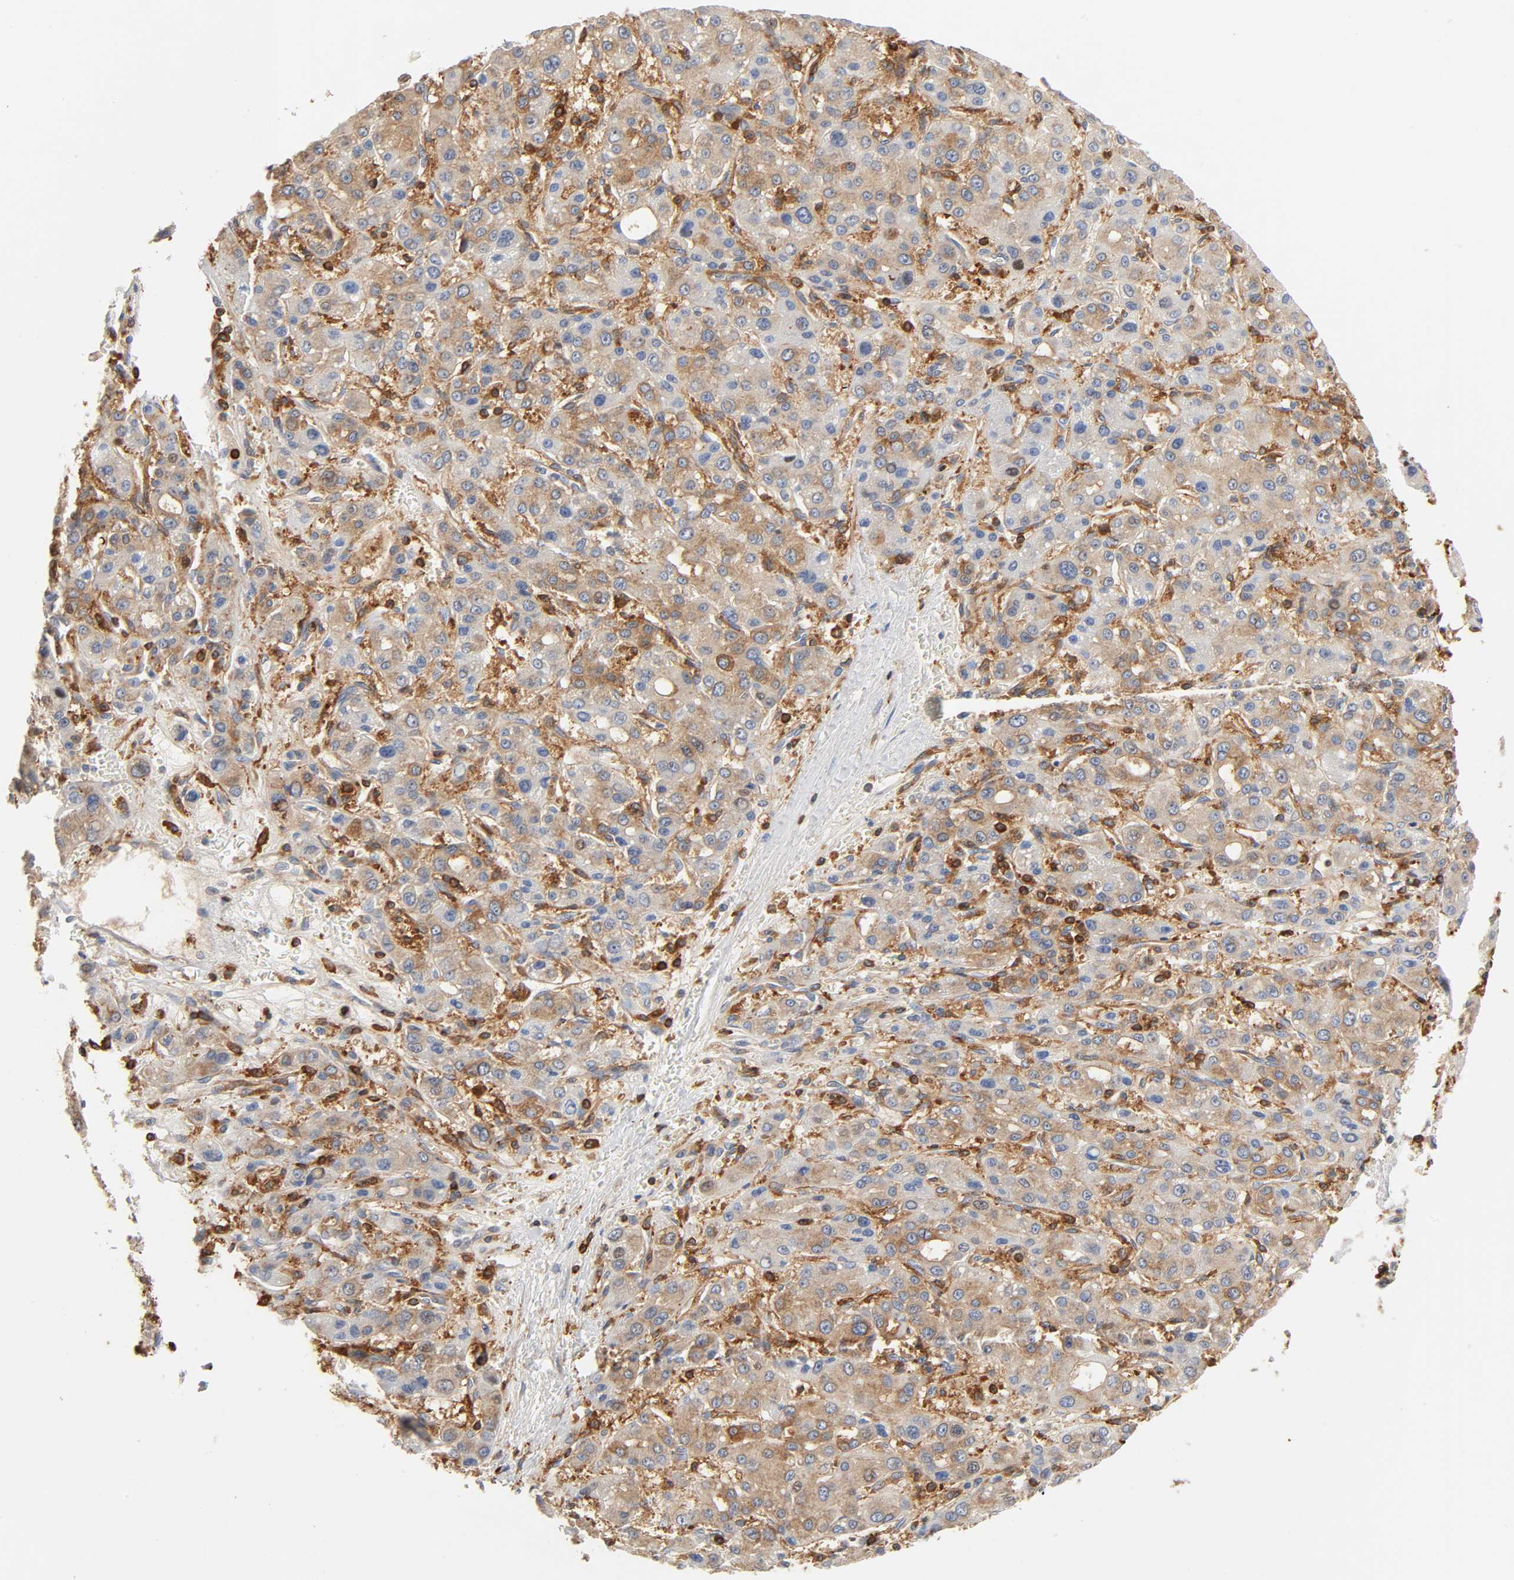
{"staining": {"intensity": "moderate", "quantity": ">75%", "location": "cytoplasmic/membranous"}, "tissue": "liver cancer", "cell_type": "Tumor cells", "image_type": "cancer", "snomed": [{"axis": "morphology", "description": "Carcinoma, Hepatocellular, NOS"}, {"axis": "topography", "description": "Liver"}], "caption": "Protein staining displays moderate cytoplasmic/membranous expression in approximately >75% of tumor cells in hepatocellular carcinoma (liver). Nuclei are stained in blue.", "gene": "BIN1", "patient": {"sex": "male", "age": 55}}